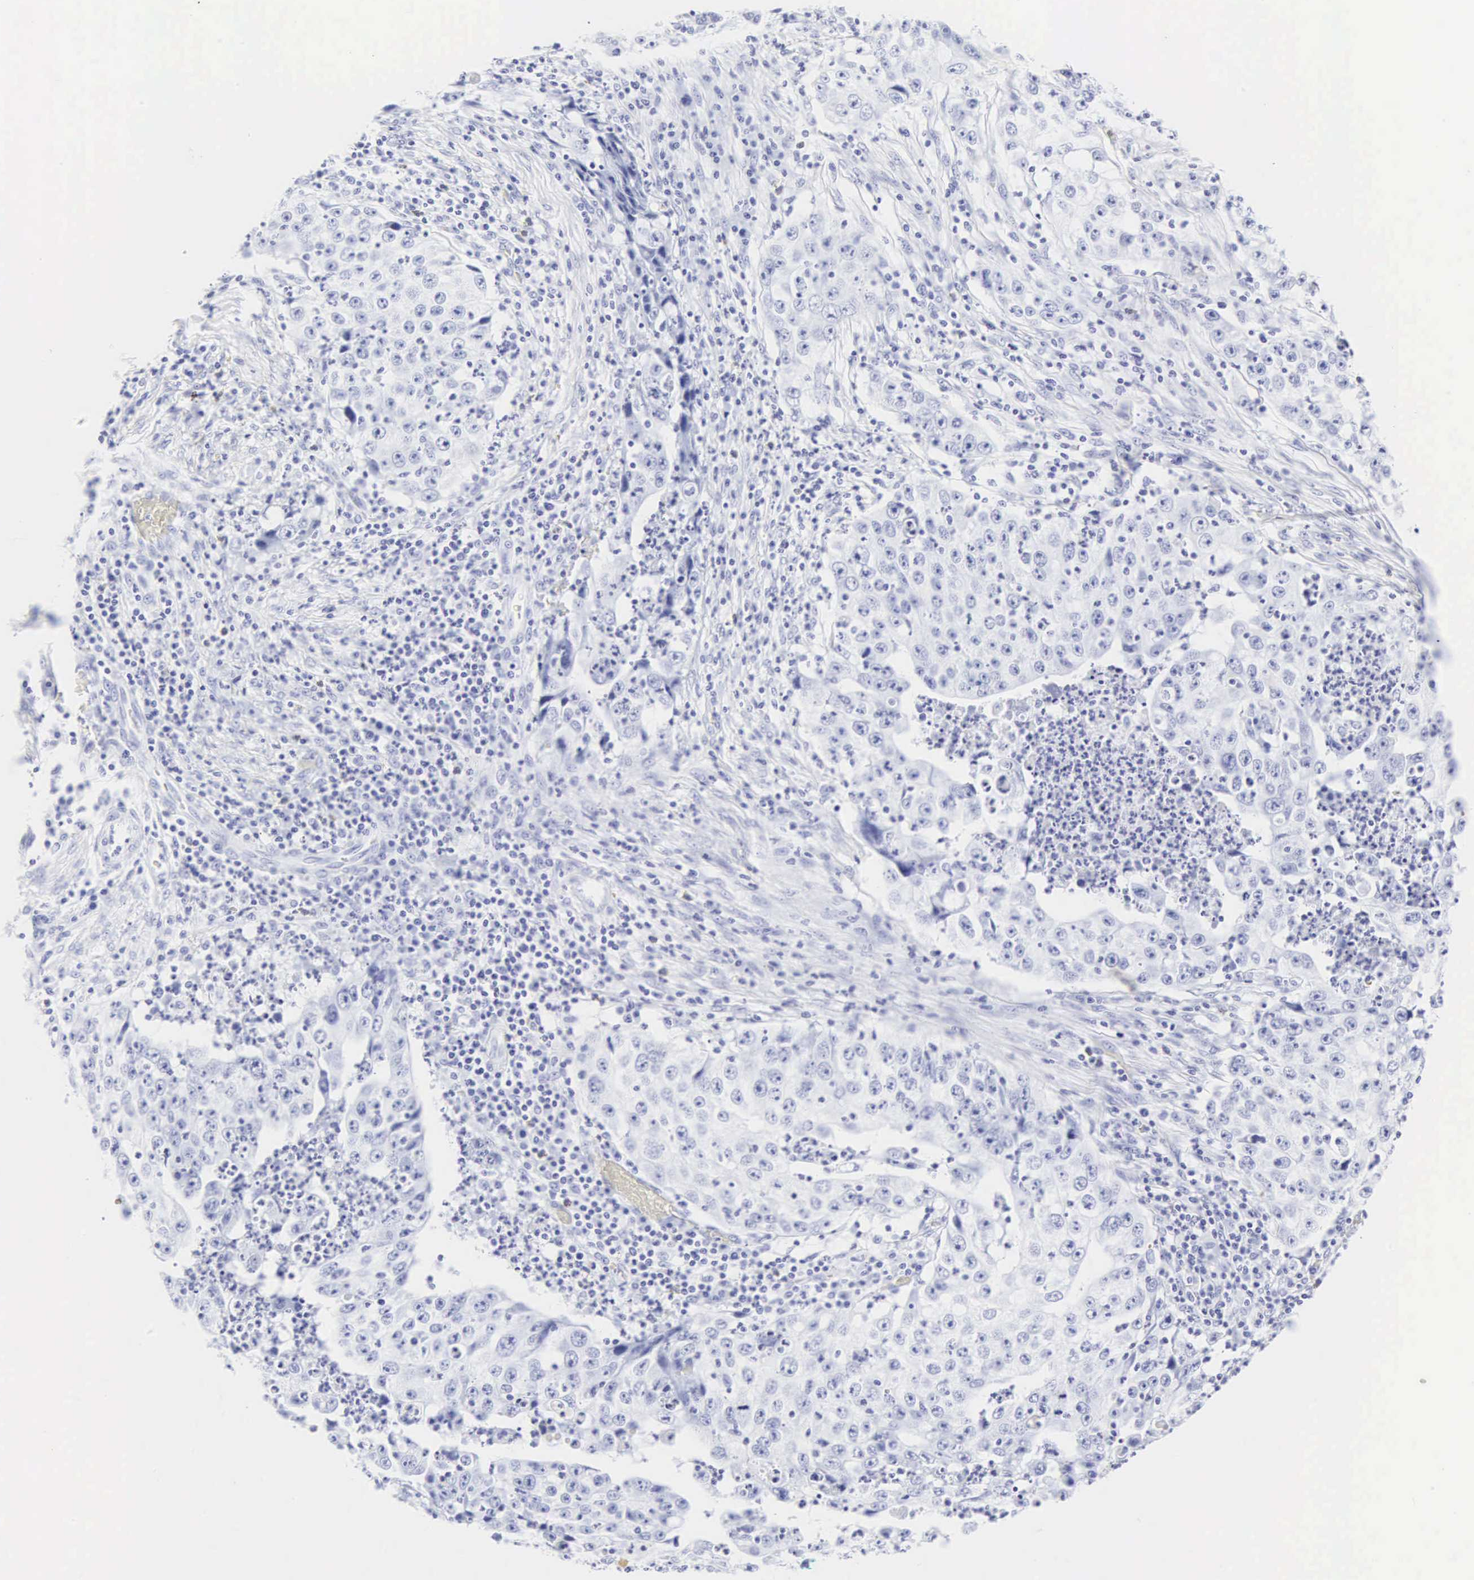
{"staining": {"intensity": "negative", "quantity": "none", "location": "none"}, "tissue": "lung cancer", "cell_type": "Tumor cells", "image_type": "cancer", "snomed": [{"axis": "morphology", "description": "Squamous cell carcinoma, NOS"}, {"axis": "topography", "description": "Lung"}], "caption": "Immunohistochemistry (IHC) image of neoplastic tissue: human lung cancer (squamous cell carcinoma) stained with DAB exhibits no significant protein expression in tumor cells.", "gene": "CGB3", "patient": {"sex": "male", "age": 64}}